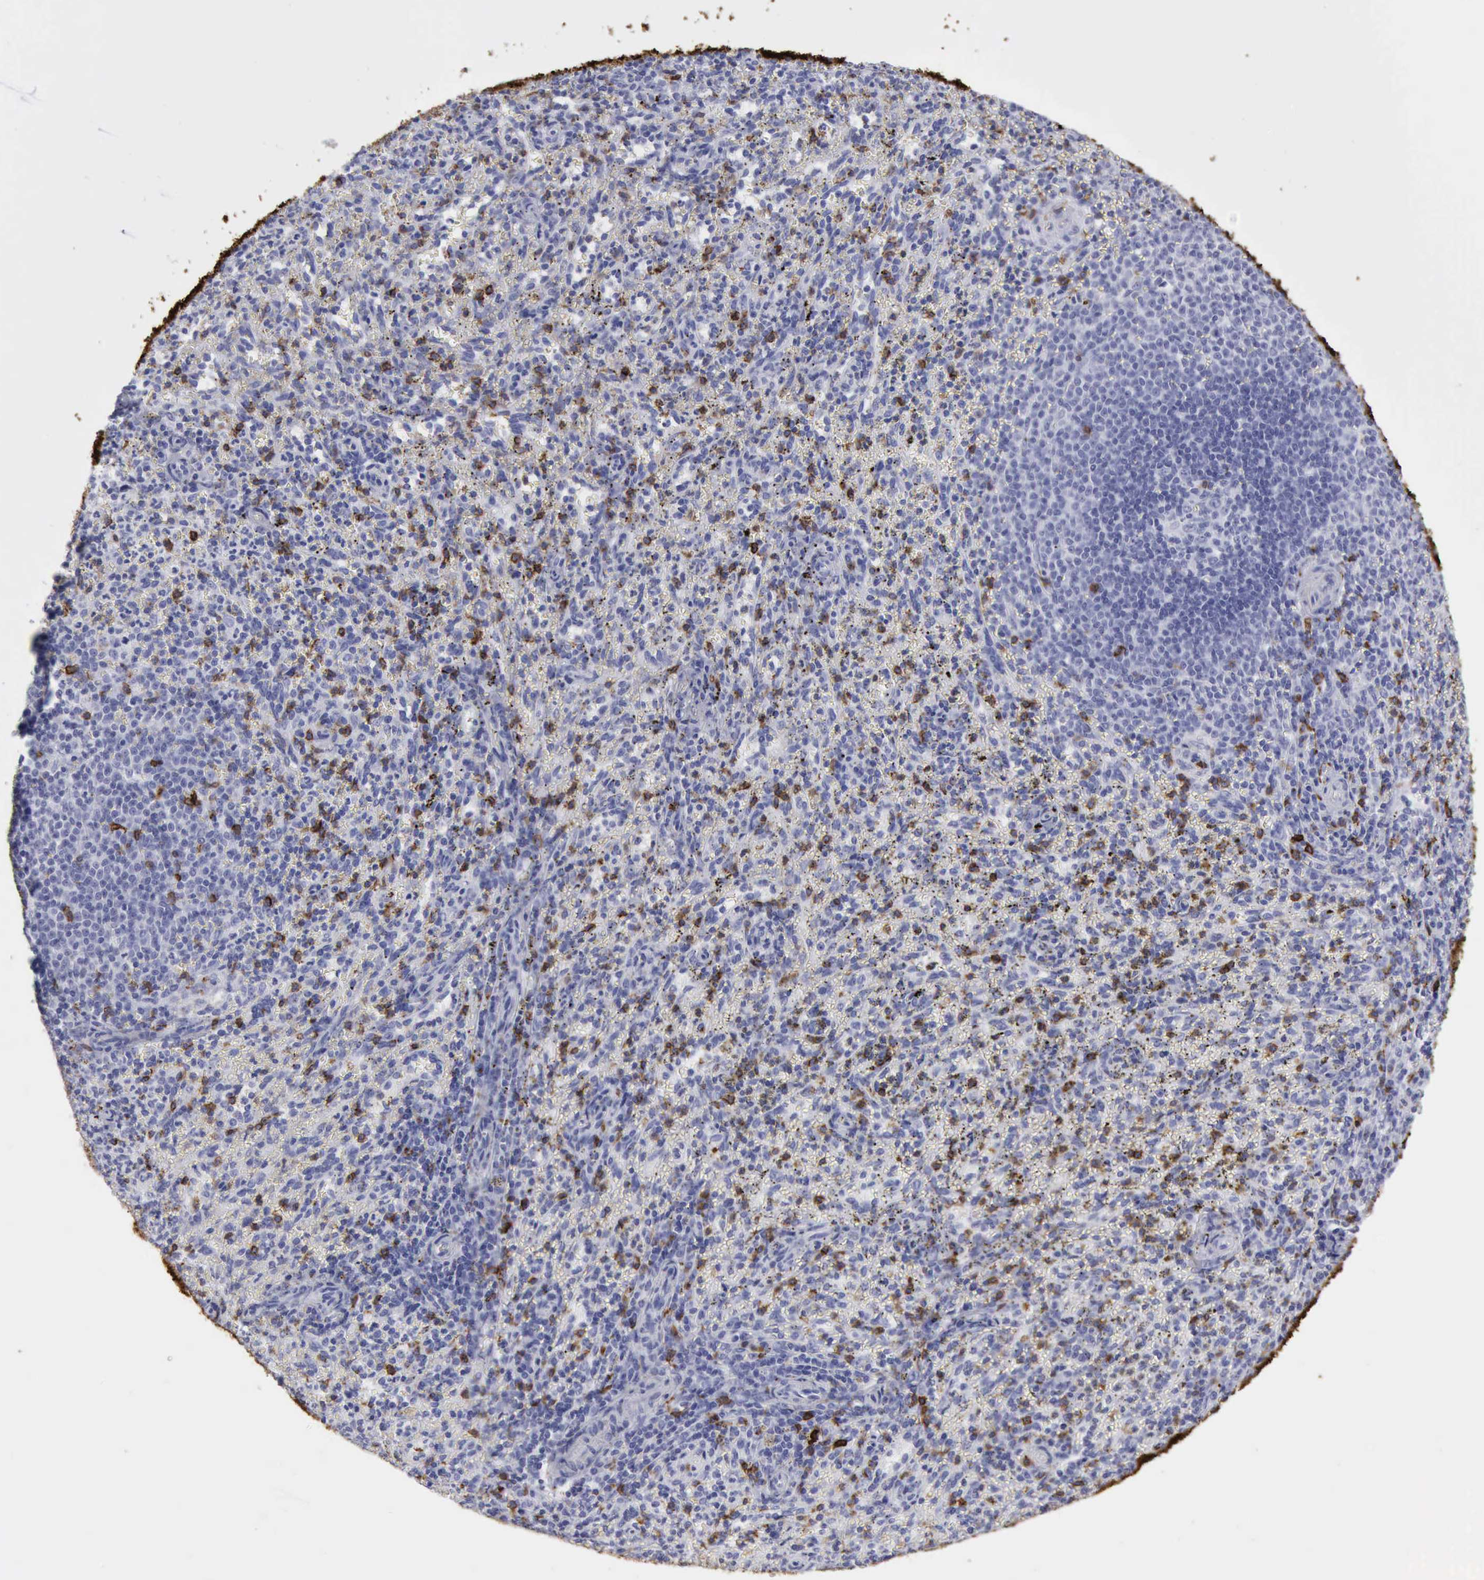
{"staining": {"intensity": "moderate", "quantity": "<25%", "location": "cytoplasmic/membranous"}, "tissue": "spleen", "cell_type": "Cells in red pulp", "image_type": "normal", "snomed": [{"axis": "morphology", "description": "Normal tissue, NOS"}, {"axis": "topography", "description": "Spleen"}], "caption": "Cells in red pulp show low levels of moderate cytoplasmic/membranous staining in approximately <25% of cells in normal spleen.", "gene": "NCAM1", "patient": {"sex": "female", "age": 10}}